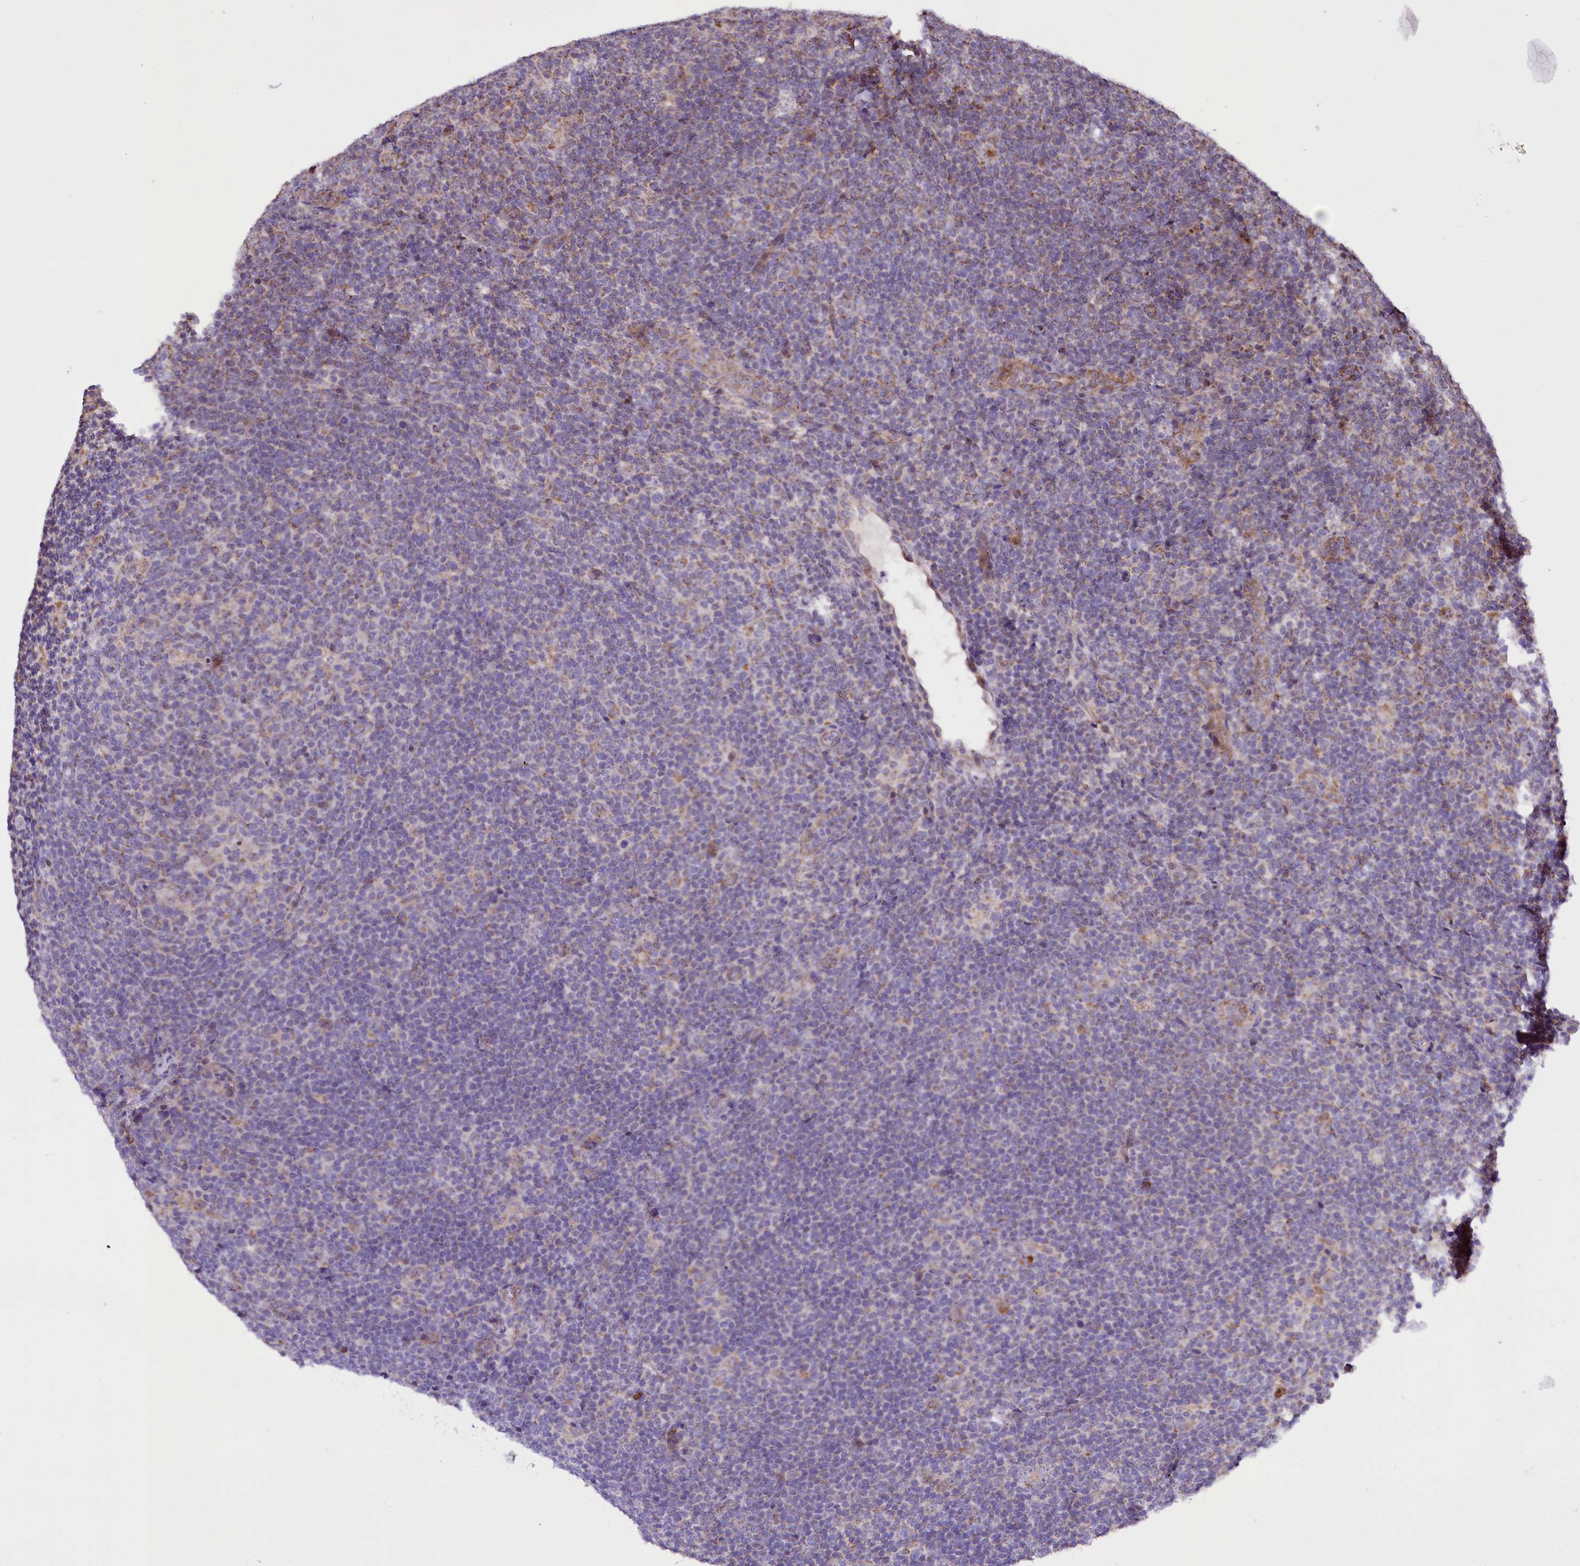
{"staining": {"intensity": "weak", "quantity": "25%-75%", "location": "cytoplasmic/membranous"}, "tissue": "lymphoma", "cell_type": "Tumor cells", "image_type": "cancer", "snomed": [{"axis": "morphology", "description": "Hodgkin's disease, NOS"}, {"axis": "topography", "description": "Lymph node"}], "caption": "Lymphoma was stained to show a protein in brown. There is low levels of weak cytoplasmic/membranous staining in about 25%-75% of tumor cells. (DAB (3,3'-diaminobenzidine) IHC with brightfield microscopy, high magnification).", "gene": "ST7", "patient": {"sex": "female", "age": 57}}